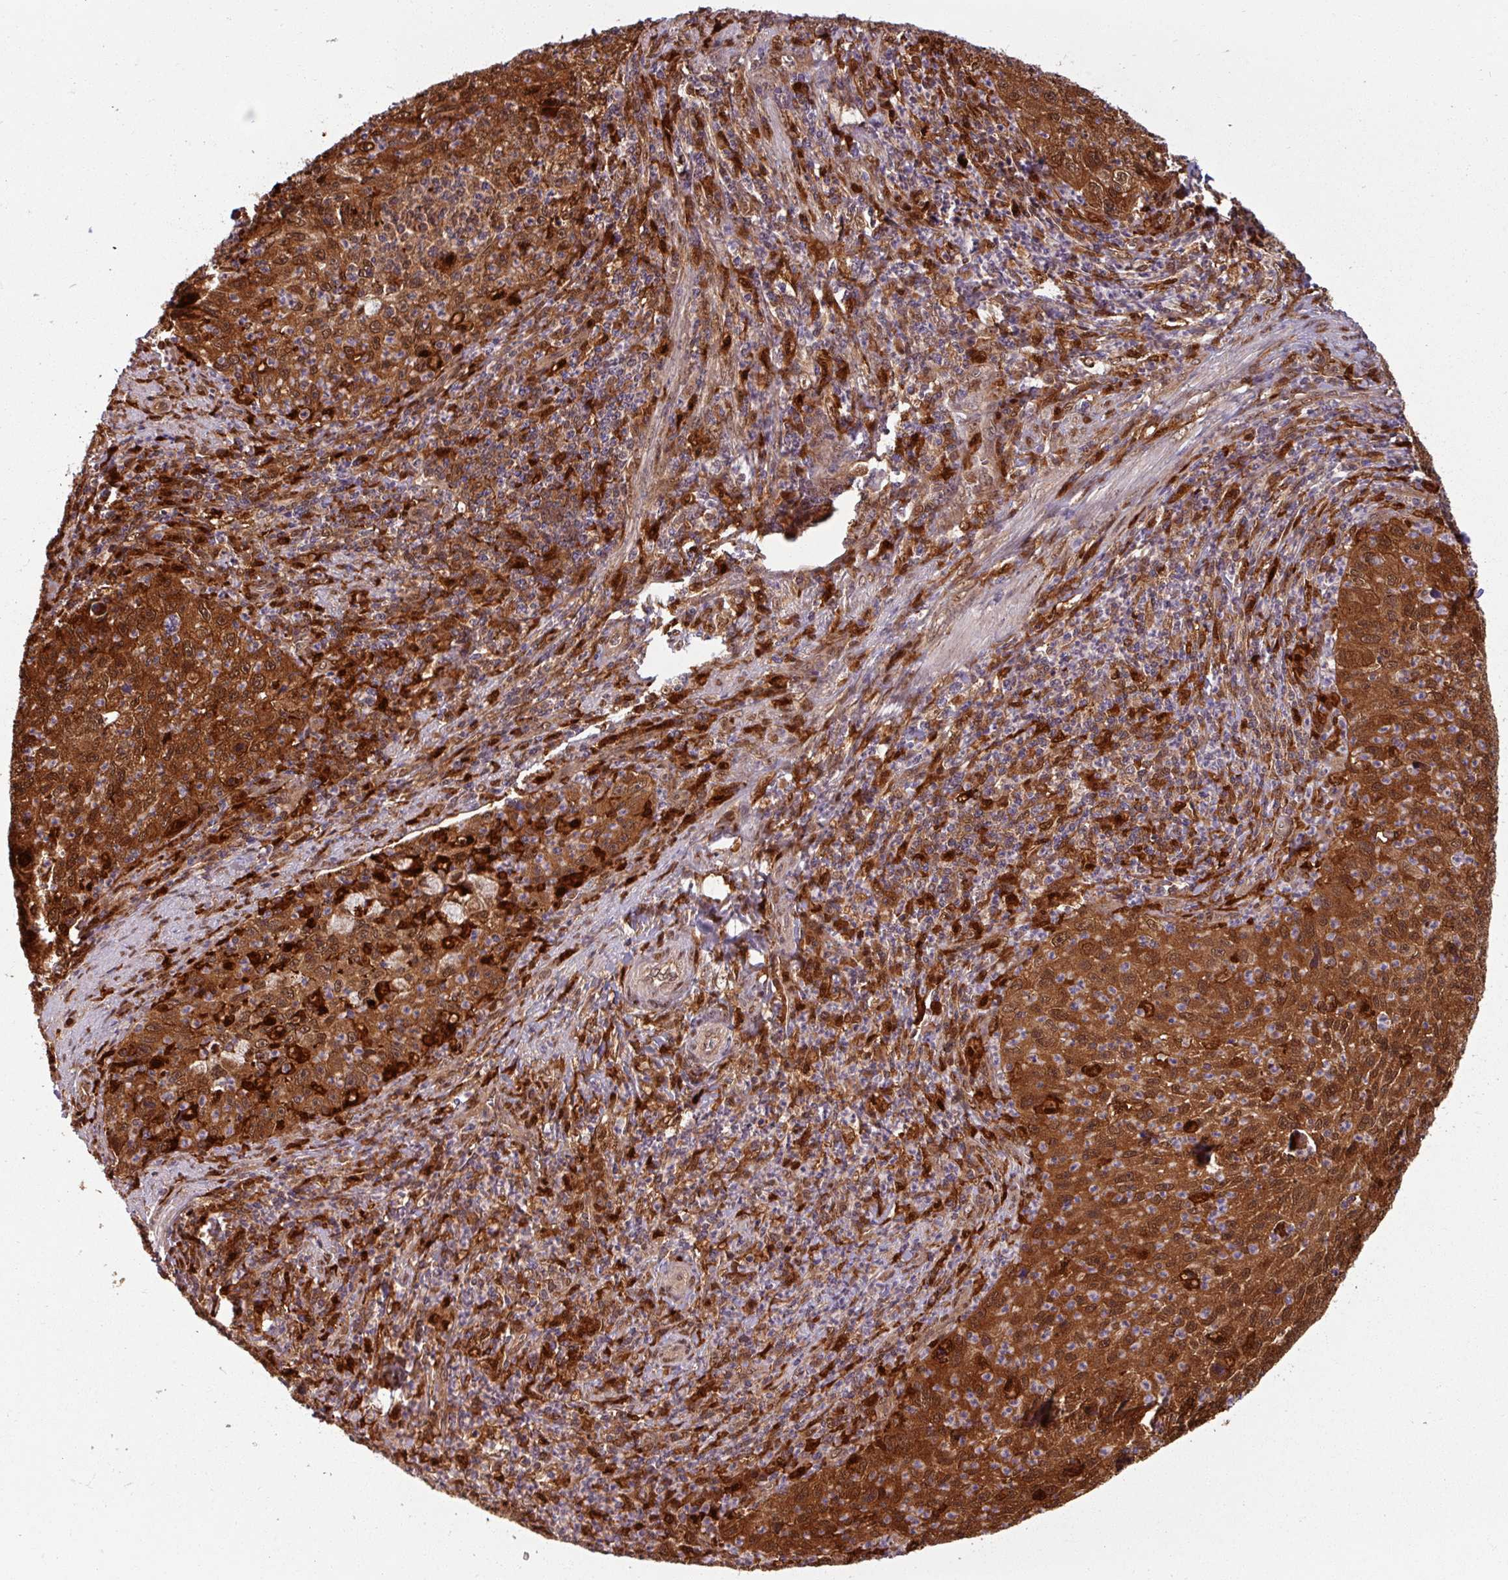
{"staining": {"intensity": "strong", "quantity": ">75%", "location": "cytoplasmic/membranous,nuclear"}, "tissue": "cervical cancer", "cell_type": "Tumor cells", "image_type": "cancer", "snomed": [{"axis": "morphology", "description": "Squamous cell carcinoma, NOS"}, {"axis": "topography", "description": "Cervix"}], "caption": "There is high levels of strong cytoplasmic/membranous and nuclear expression in tumor cells of squamous cell carcinoma (cervical), as demonstrated by immunohistochemical staining (brown color).", "gene": "KCTD11", "patient": {"sex": "female", "age": 30}}